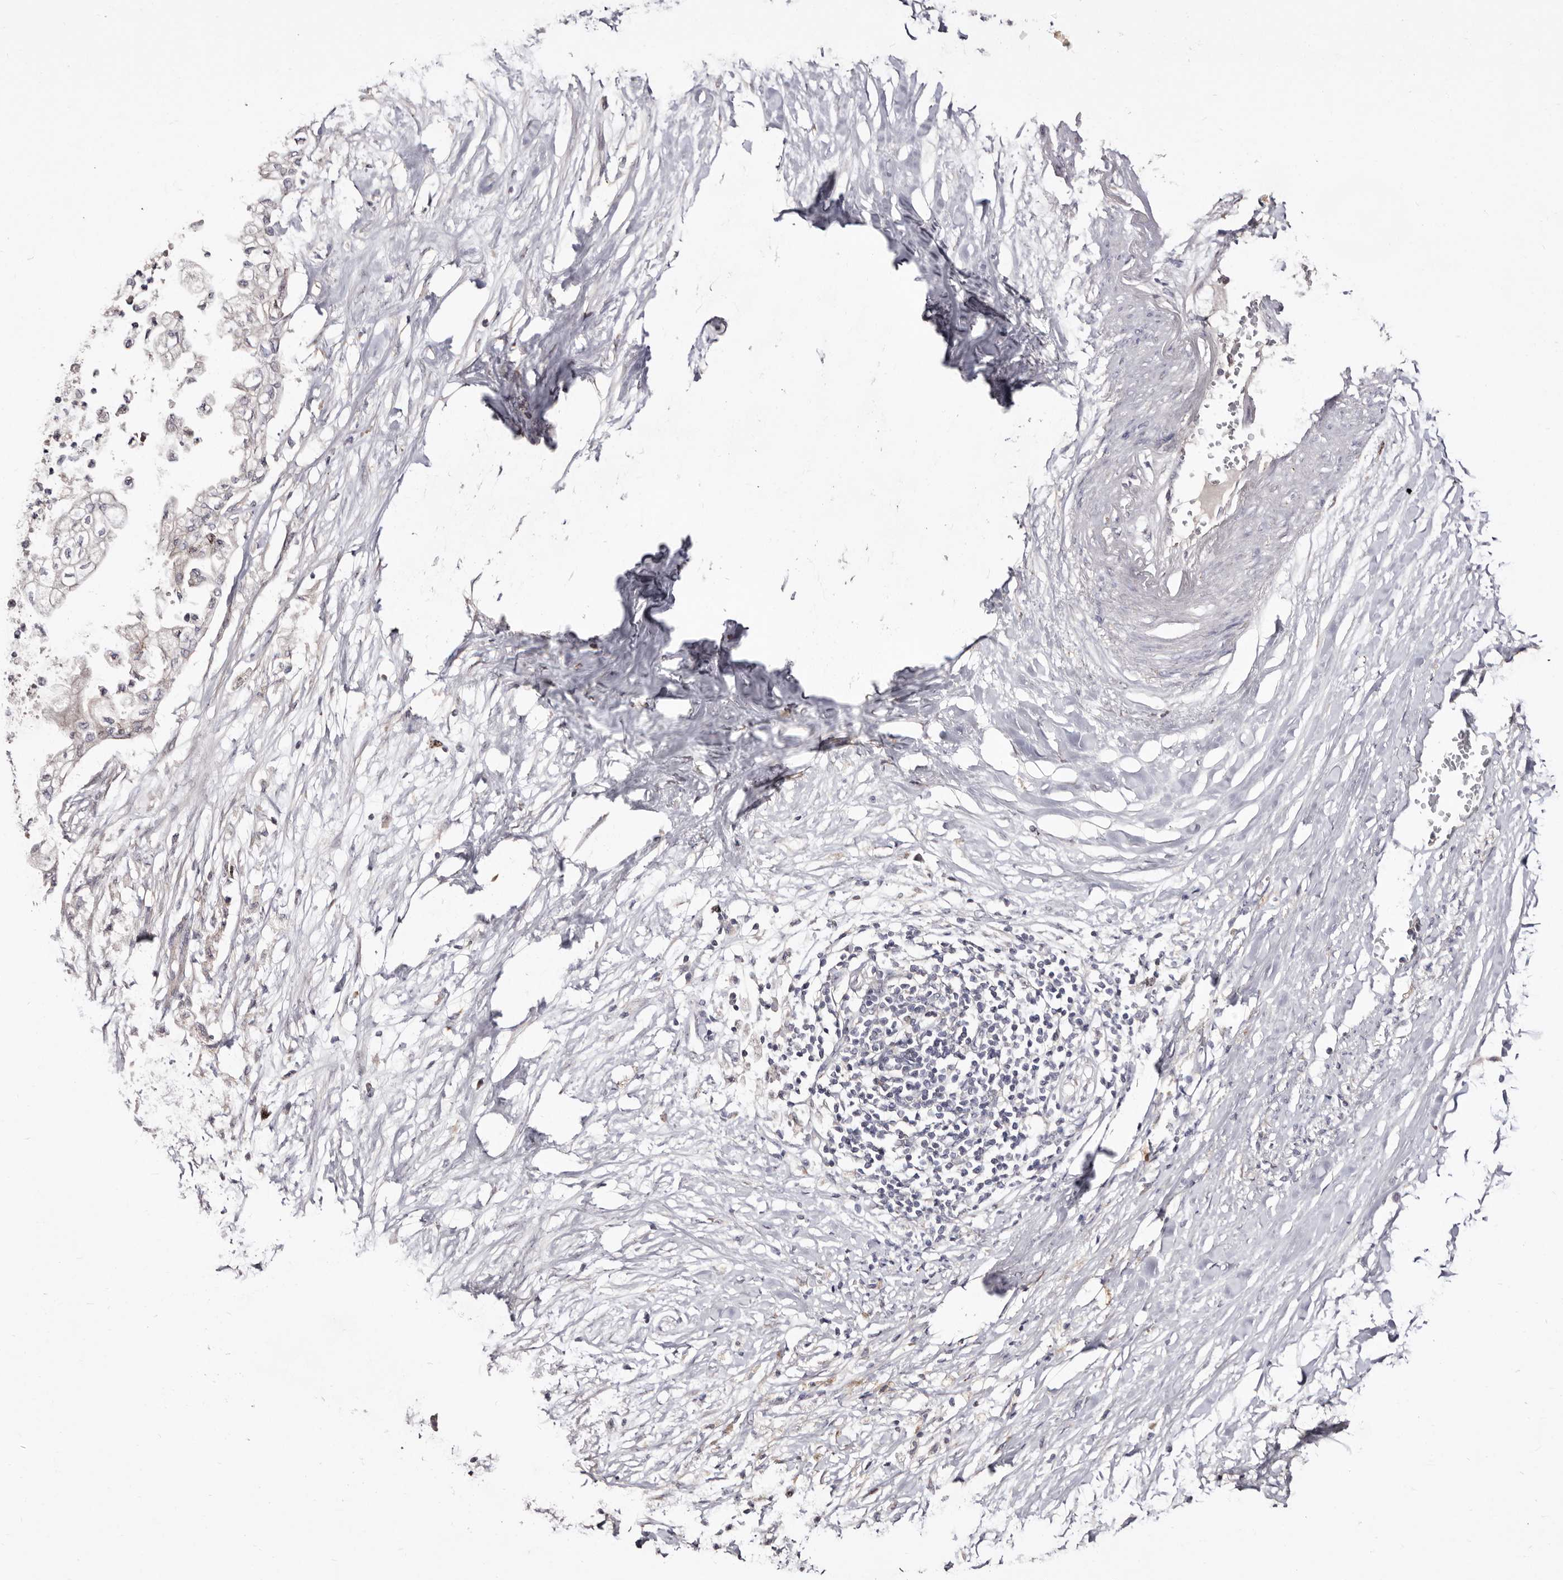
{"staining": {"intensity": "negative", "quantity": "none", "location": "none"}, "tissue": "pancreatic cancer", "cell_type": "Tumor cells", "image_type": "cancer", "snomed": [{"axis": "morphology", "description": "Normal tissue, NOS"}, {"axis": "morphology", "description": "Adenocarcinoma, NOS"}, {"axis": "topography", "description": "Pancreas"}, {"axis": "topography", "description": "Duodenum"}], "caption": "Immunohistochemistry of adenocarcinoma (pancreatic) reveals no positivity in tumor cells. Nuclei are stained in blue.", "gene": "CDCA8", "patient": {"sex": "female", "age": 60}}